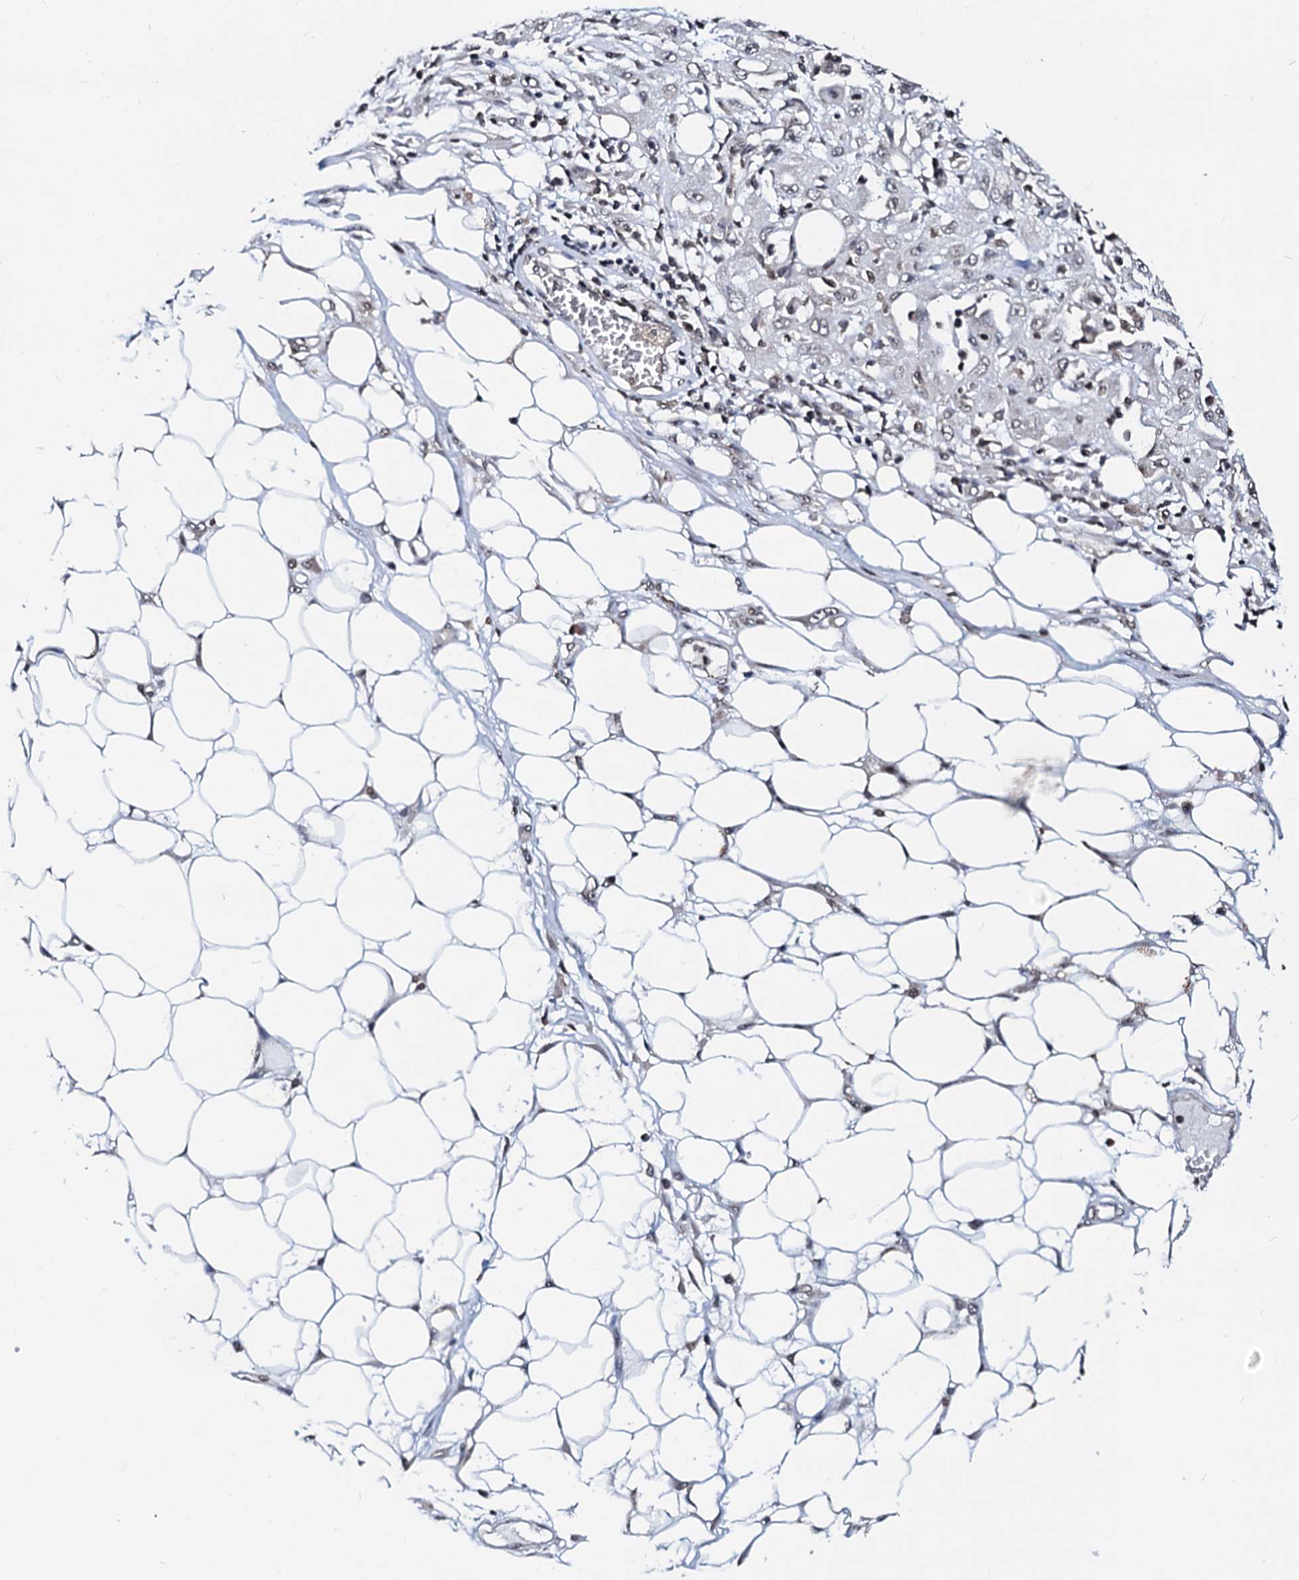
{"staining": {"intensity": "negative", "quantity": "none", "location": "none"}, "tissue": "skin cancer", "cell_type": "Tumor cells", "image_type": "cancer", "snomed": [{"axis": "morphology", "description": "Squamous cell carcinoma, NOS"}, {"axis": "morphology", "description": "Squamous cell carcinoma, metastatic, NOS"}, {"axis": "topography", "description": "Skin"}, {"axis": "topography", "description": "Lymph node"}], "caption": "This is a image of immunohistochemistry (IHC) staining of skin metastatic squamous cell carcinoma, which shows no positivity in tumor cells. (Stains: DAB (3,3'-diaminobenzidine) IHC with hematoxylin counter stain, Microscopy: brightfield microscopy at high magnification).", "gene": "LSM11", "patient": {"sex": "male", "age": 75}}